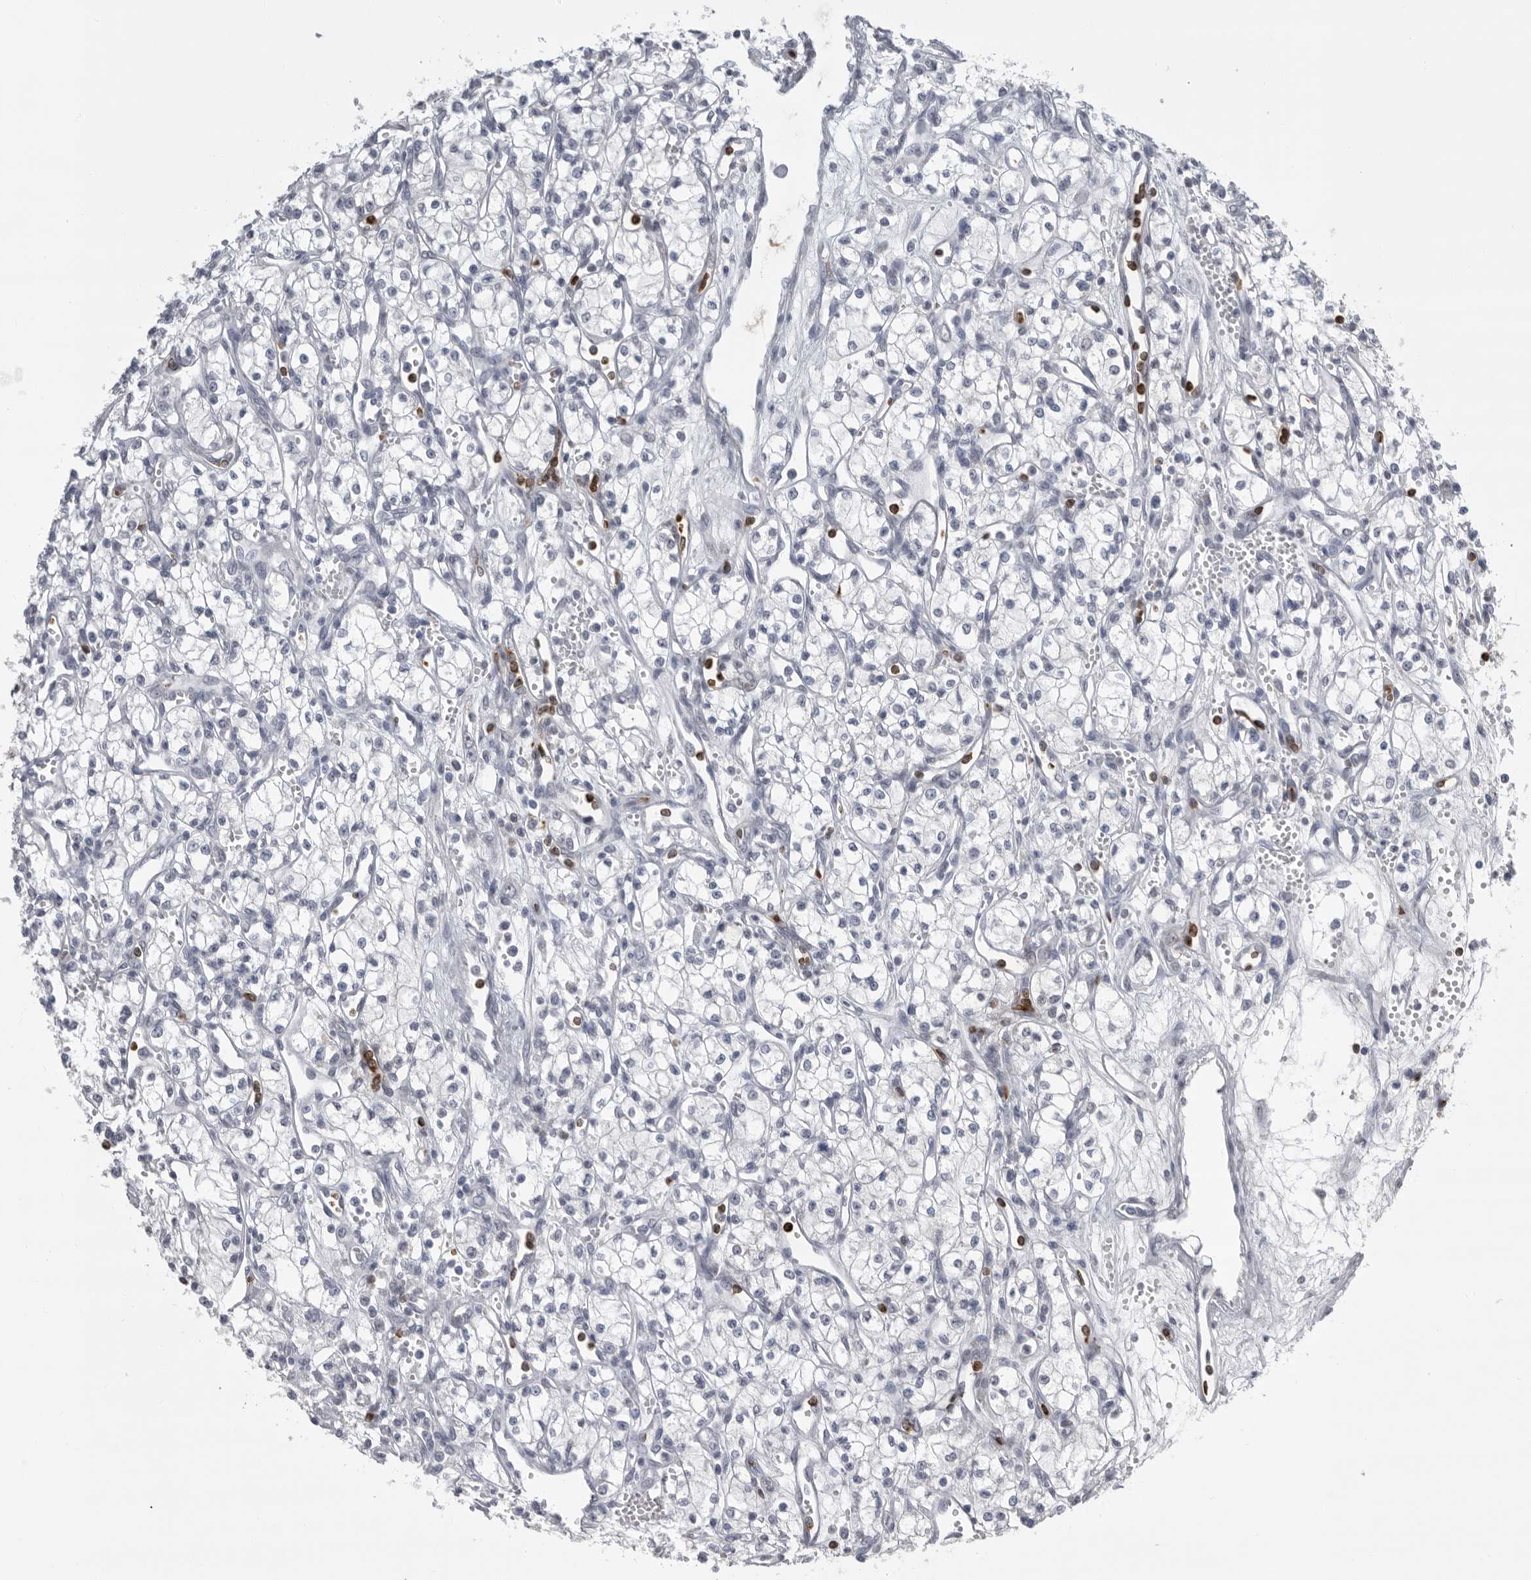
{"staining": {"intensity": "negative", "quantity": "none", "location": "none"}, "tissue": "renal cancer", "cell_type": "Tumor cells", "image_type": "cancer", "snomed": [{"axis": "morphology", "description": "Adenocarcinoma, NOS"}, {"axis": "topography", "description": "Kidney"}], "caption": "This is an immunohistochemistry histopathology image of human renal cancer. There is no positivity in tumor cells.", "gene": "GNLY", "patient": {"sex": "male", "age": 59}}